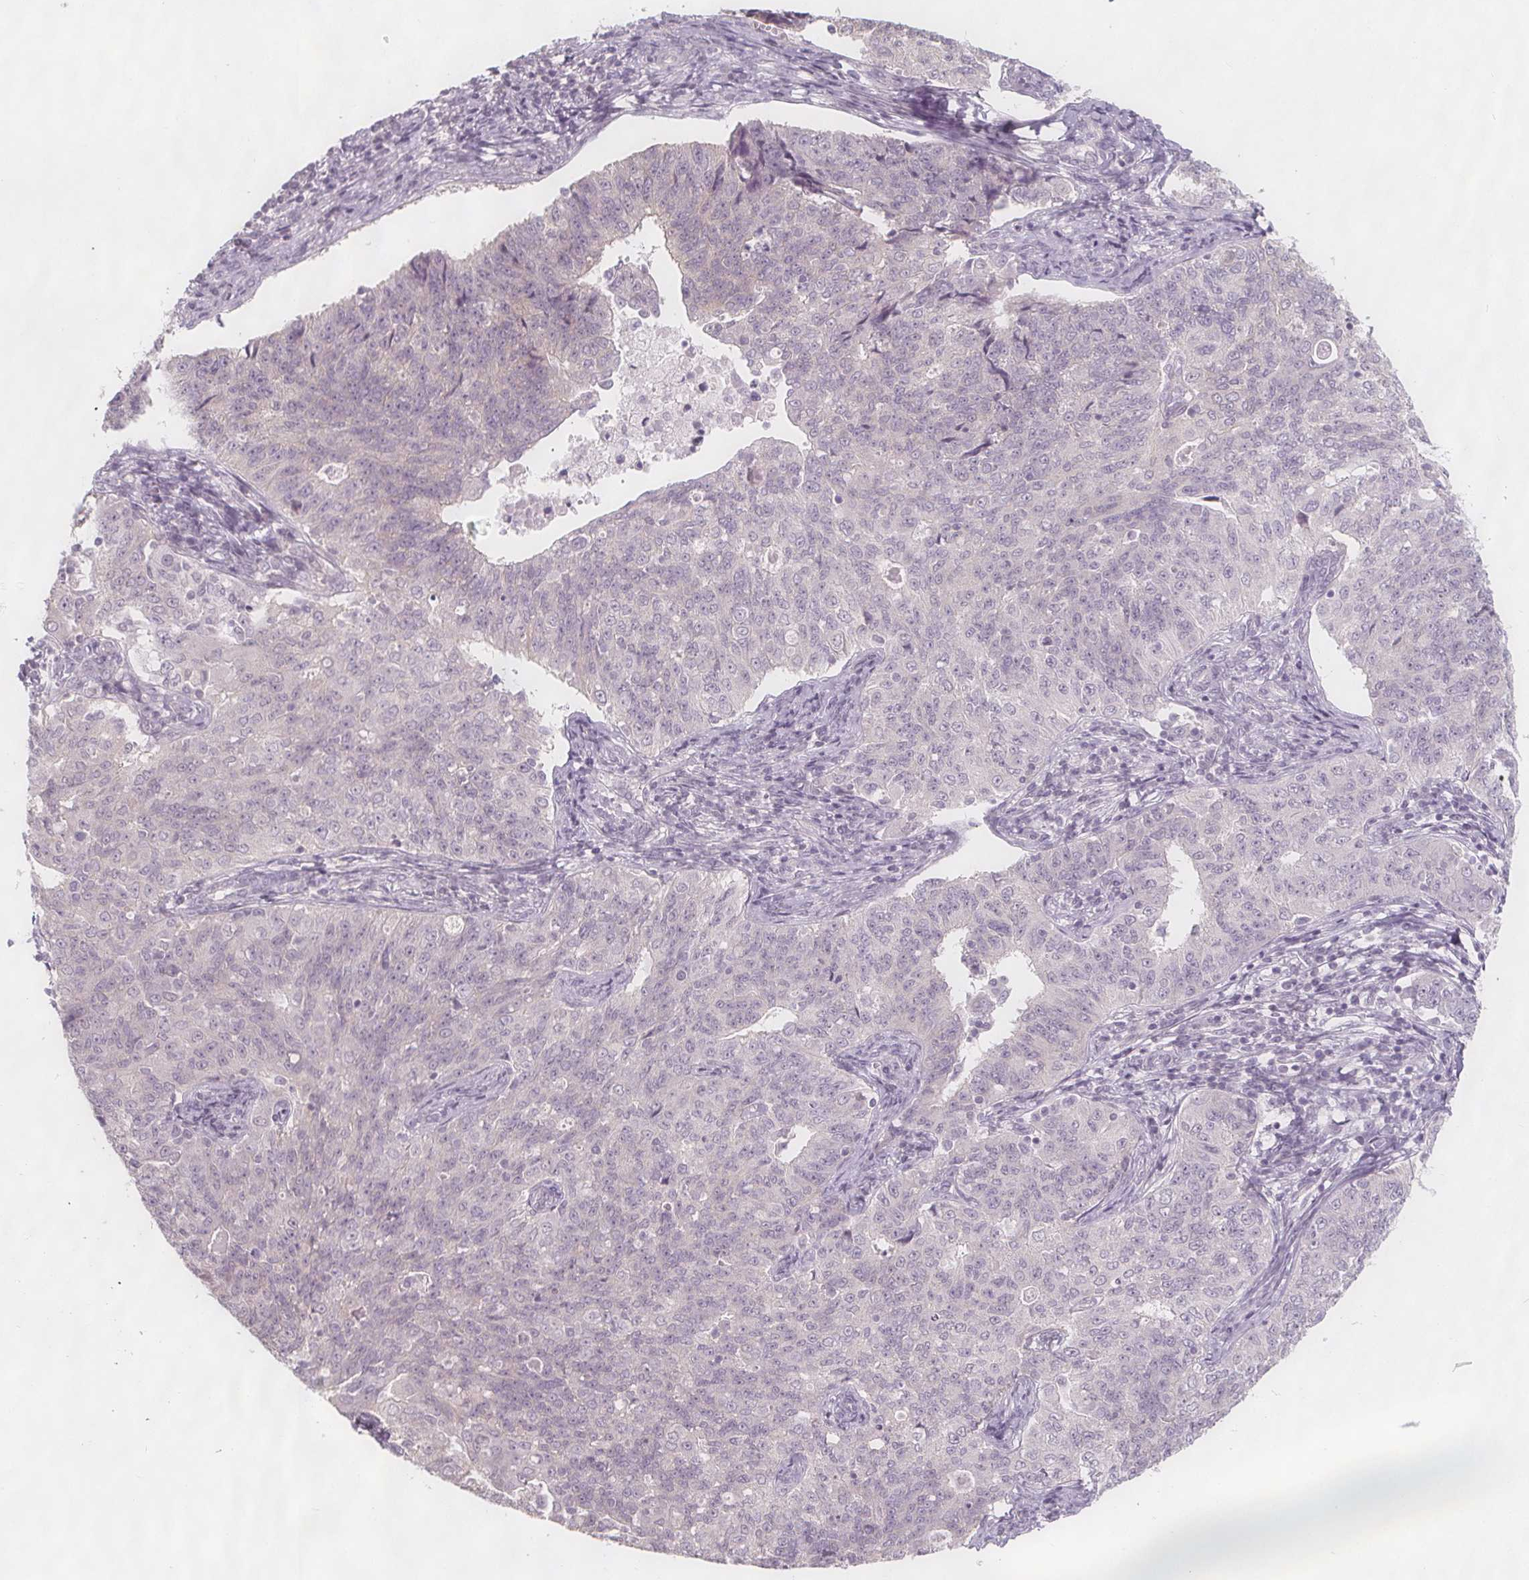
{"staining": {"intensity": "negative", "quantity": "none", "location": "none"}, "tissue": "endometrial cancer", "cell_type": "Tumor cells", "image_type": "cancer", "snomed": [{"axis": "morphology", "description": "Adenocarcinoma, NOS"}, {"axis": "topography", "description": "Endometrium"}], "caption": "Immunohistochemistry histopathology image of endometrial cancer stained for a protein (brown), which demonstrates no staining in tumor cells. (DAB (3,3'-diaminobenzidine) IHC with hematoxylin counter stain).", "gene": "C1orf167", "patient": {"sex": "female", "age": 43}}